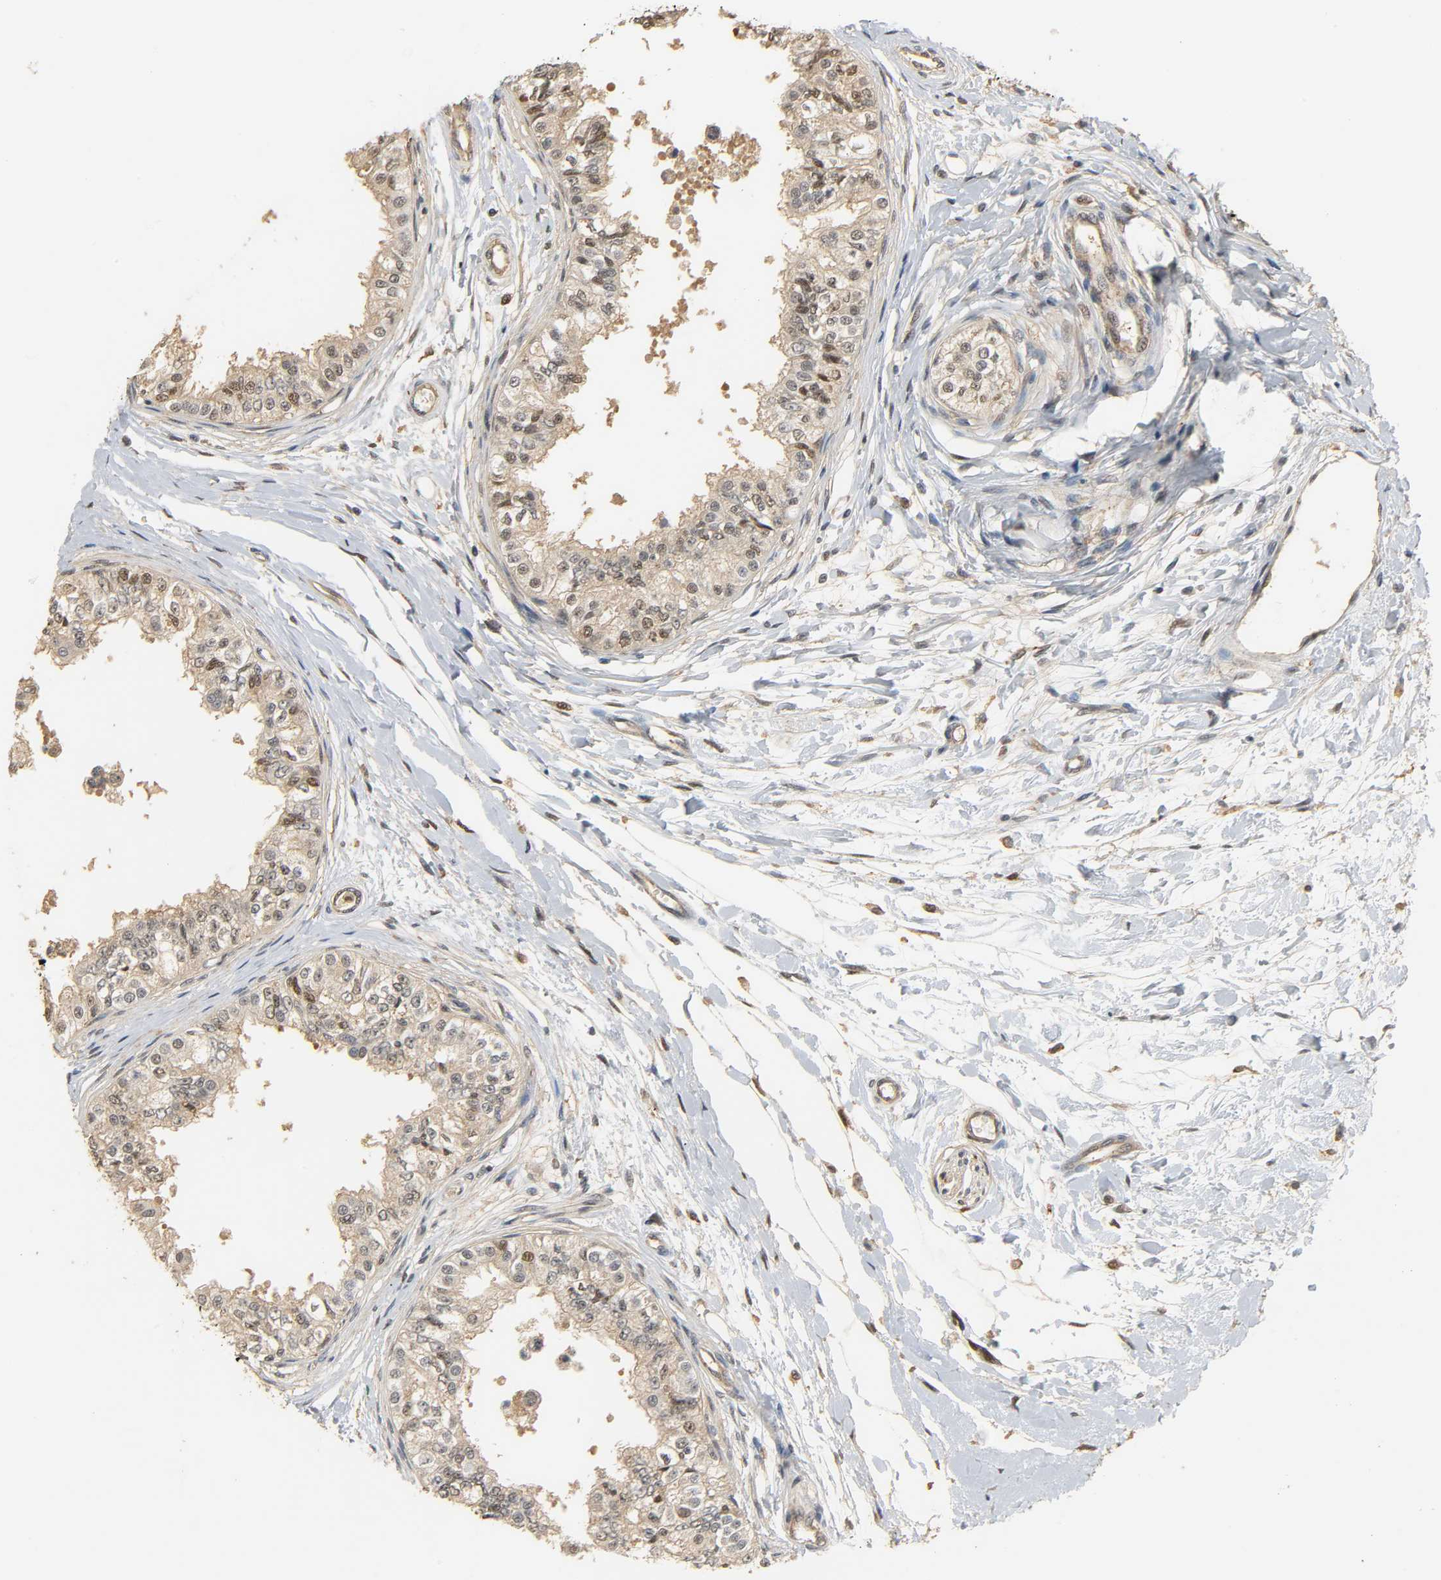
{"staining": {"intensity": "weak", "quantity": "25%-75%", "location": "cytoplasmic/membranous,nuclear"}, "tissue": "epididymis", "cell_type": "Glandular cells", "image_type": "normal", "snomed": [{"axis": "morphology", "description": "Normal tissue, NOS"}, {"axis": "morphology", "description": "Adenocarcinoma, metastatic, NOS"}, {"axis": "topography", "description": "Testis"}, {"axis": "topography", "description": "Epididymis"}], "caption": "DAB immunohistochemical staining of benign human epididymis demonstrates weak cytoplasmic/membranous,nuclear protein positivity in about 25%-75% of glandular cells. (Stains: DAB in brown, nuclei in blue, Microscopy: brightfield microscopy at high magnification).", "gene": "ZFPM2", "patient": {"sex": "male", "age": 26}}